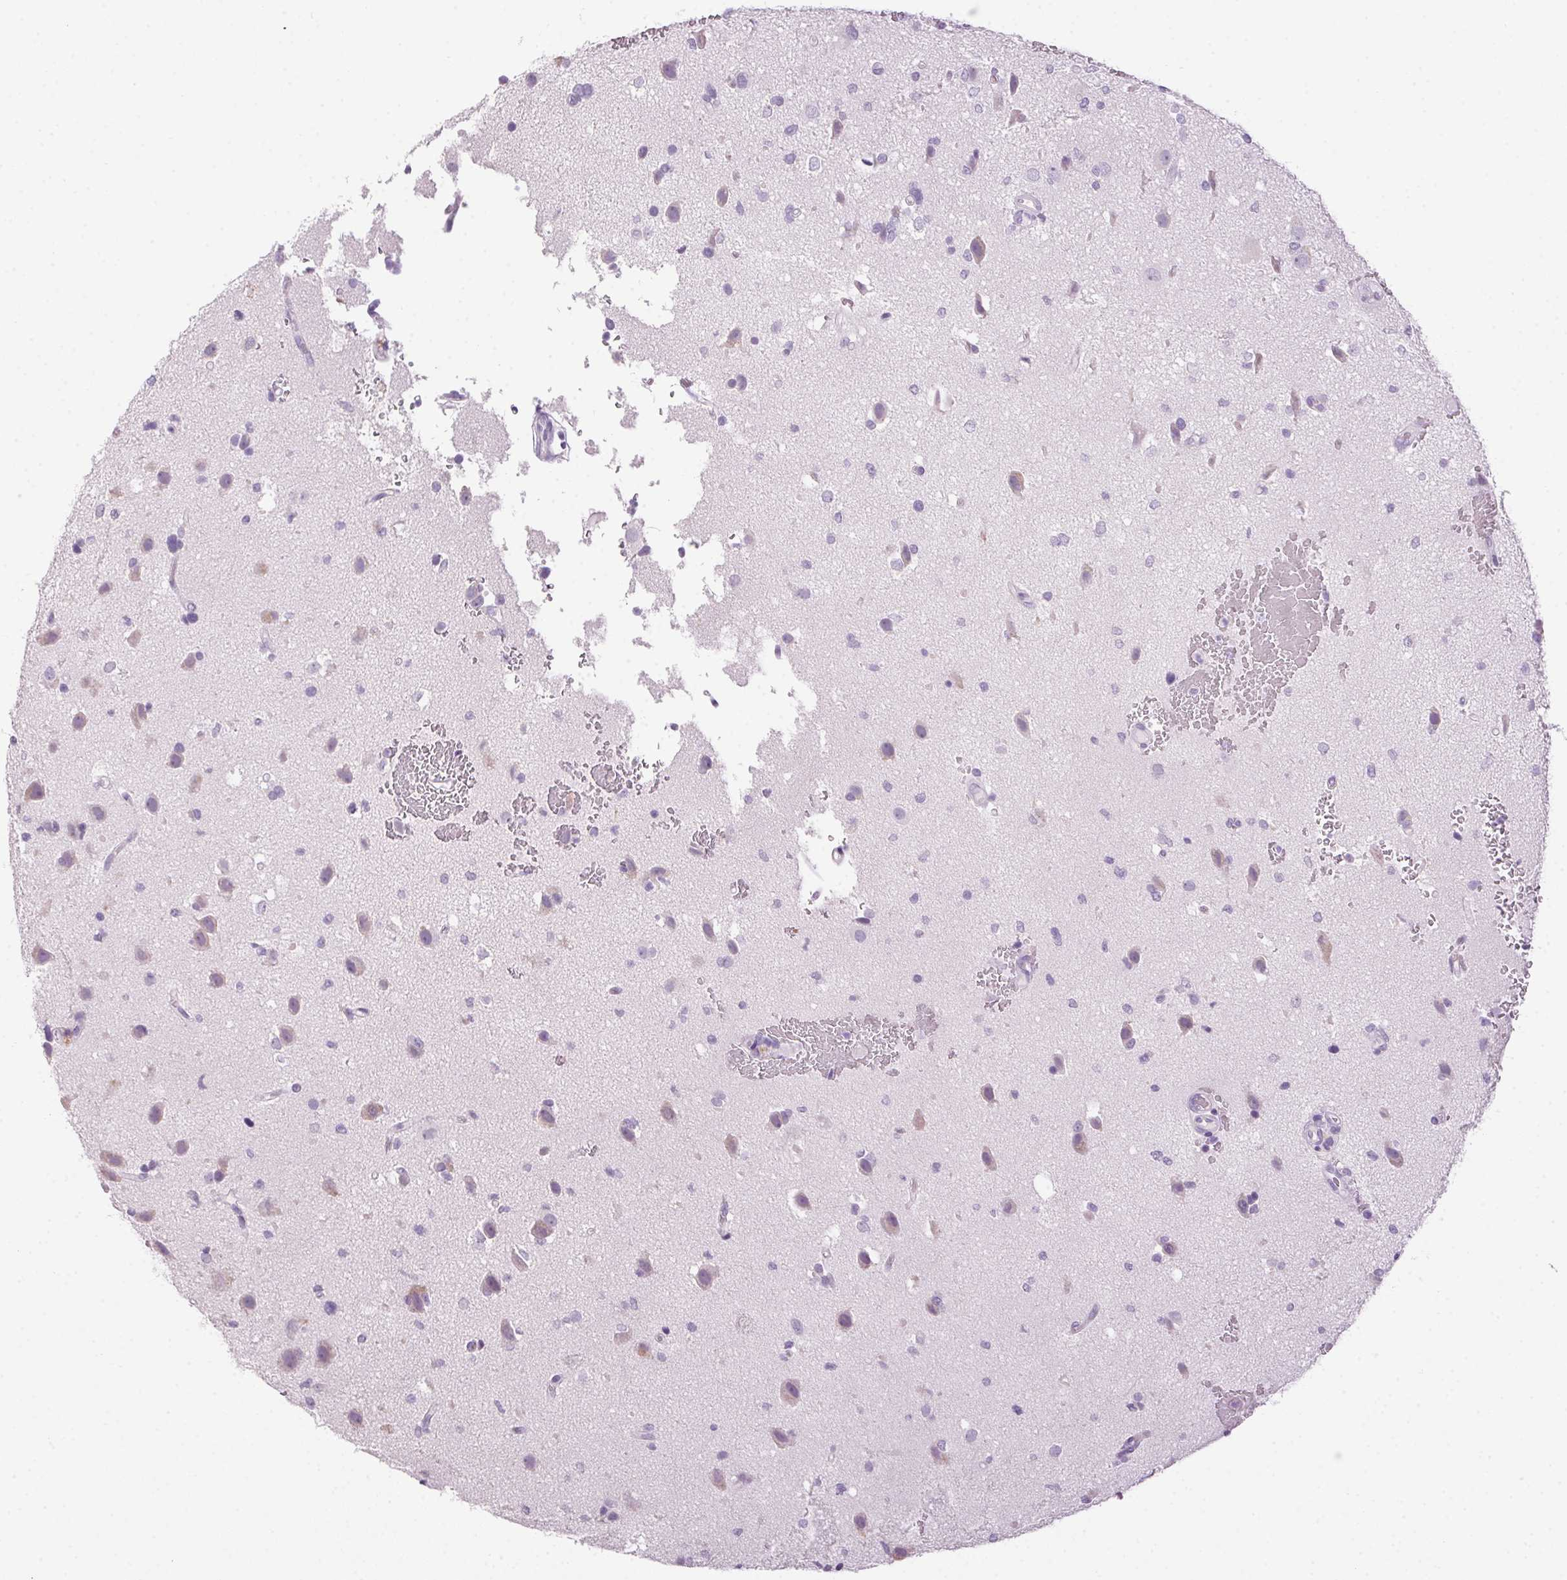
{"staining": {"intensity": "negative", "quantity": "none", "location": "none"}, "tissue": "glioma", "cell_type": "Tumor cells", "image_type": "cancer", "snomed": [{"axis": "morphology", "description": "Glioma, malignant, Low grade"}, {"axis": "topography", "description": "Brain"}], "caption": "Tumor cells show no significant staining in glioma. The staining is performed using DAB brown chromogen with nuclei counter-stained in using hematoxylin.", "gene": "POPDC2", "patient": {"sex": "female", "age": 32}}